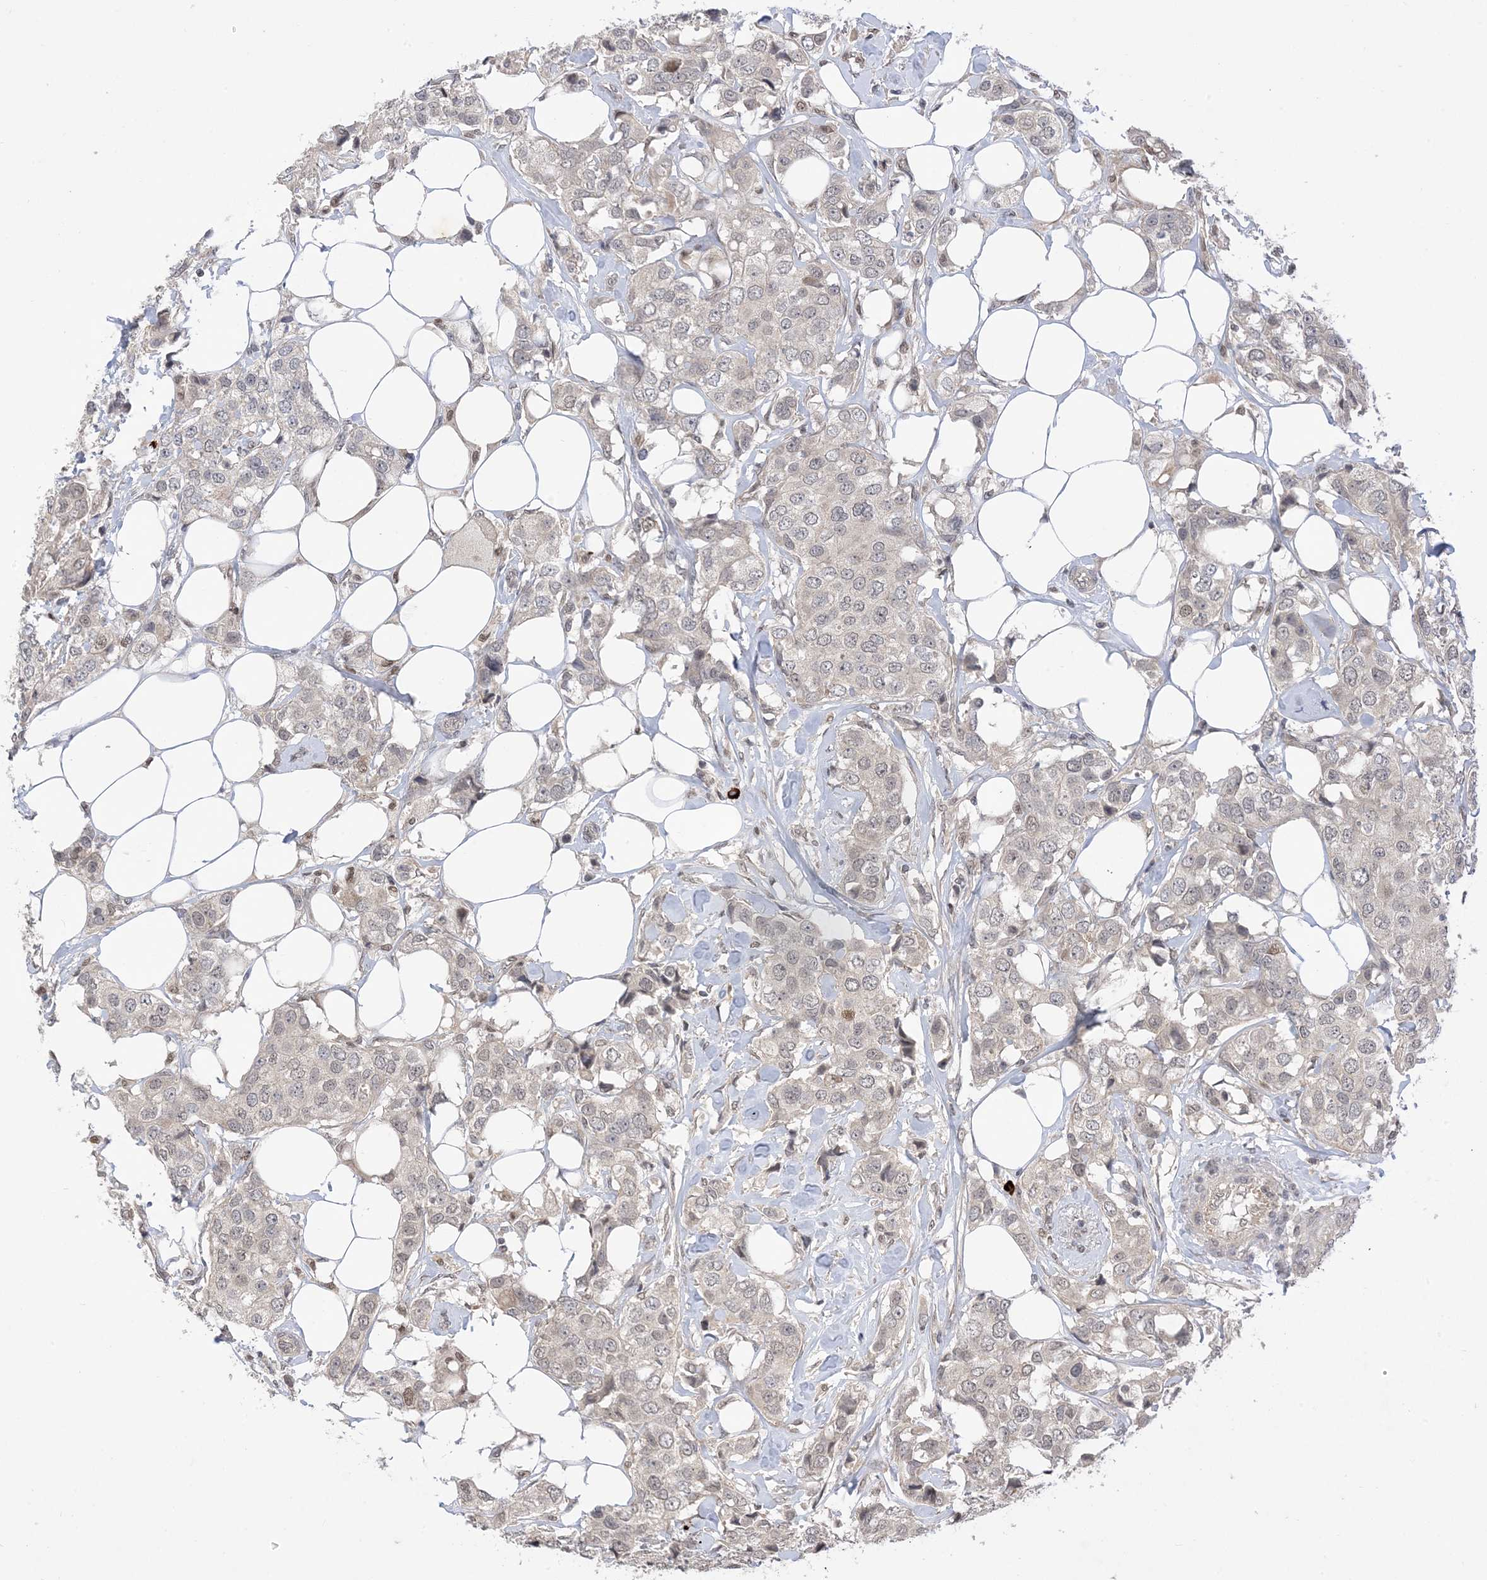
{"staining": {"intensity": "negative", "quantity": "none", "location": "none"}, "tissue": "breast cancer", "cell_type": "Tumor cells", "image_type": "cancer", "snomed": [{"axis": "morphology", "description": "Duct carcinoma"}, {"axis": "topography", "description": "Breast"}], "caption": "IHC micrograph of human breast cancer stained for a protein (brown), which displays no staining in tumor cells.", "gene": "RANBP9", "patient": {"sex": "female", "age": 80}}